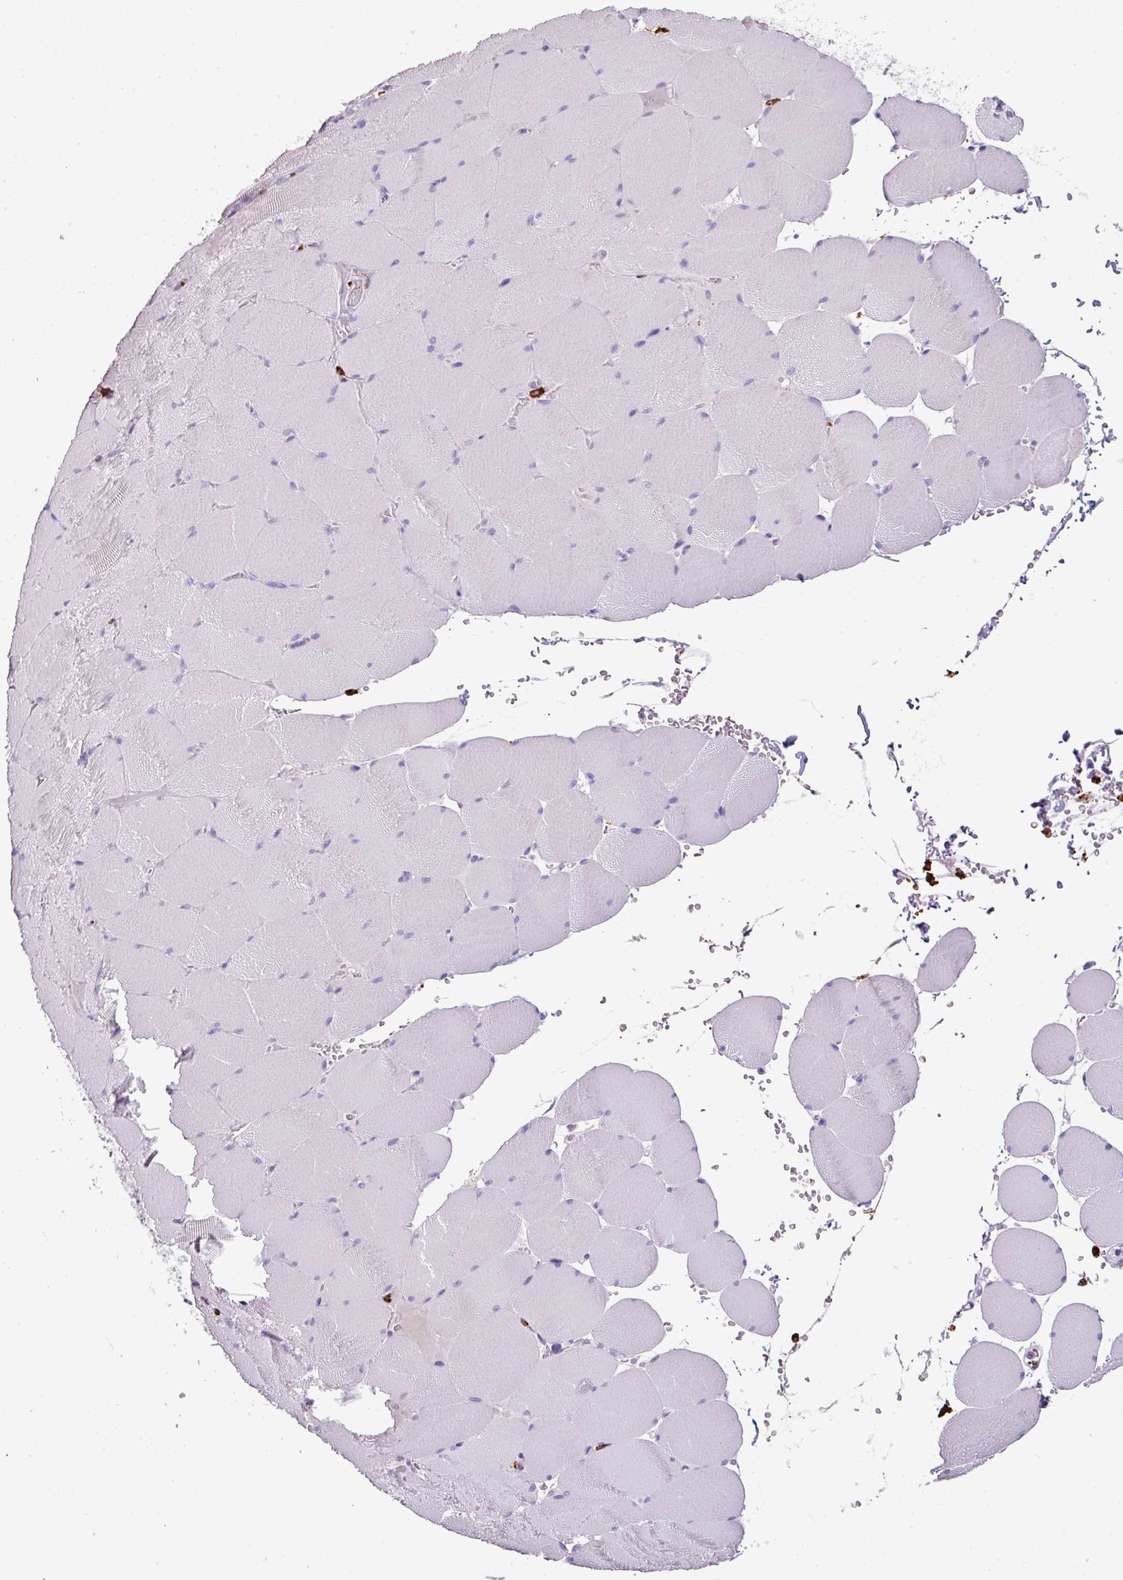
{"staining": {"intensity": "negative", "quantity": "none", "location": "none"}, "tissue": "skeletal muscle", "cell_type": "Myocytes", "image_type": "normal", "snomed": [{"axis": "morphology", "description": "Normal tissue, NOS"}, {"axis": "topography", "description": "Skeletal muscle"}, {"axis": "topography", "description": "Head-Neck"}], "caption": "DAB (3,3'-diaminobenzidine) immunohistochemical staining of normal human skeletal muscle exhibits no significant staining in myocytes. The staining is performed using DAB brown chromogen with nuclei counter-stained in using hematoxylin.", "gene": "CTSG", "patient": {"sex": "male", "age": 66}}